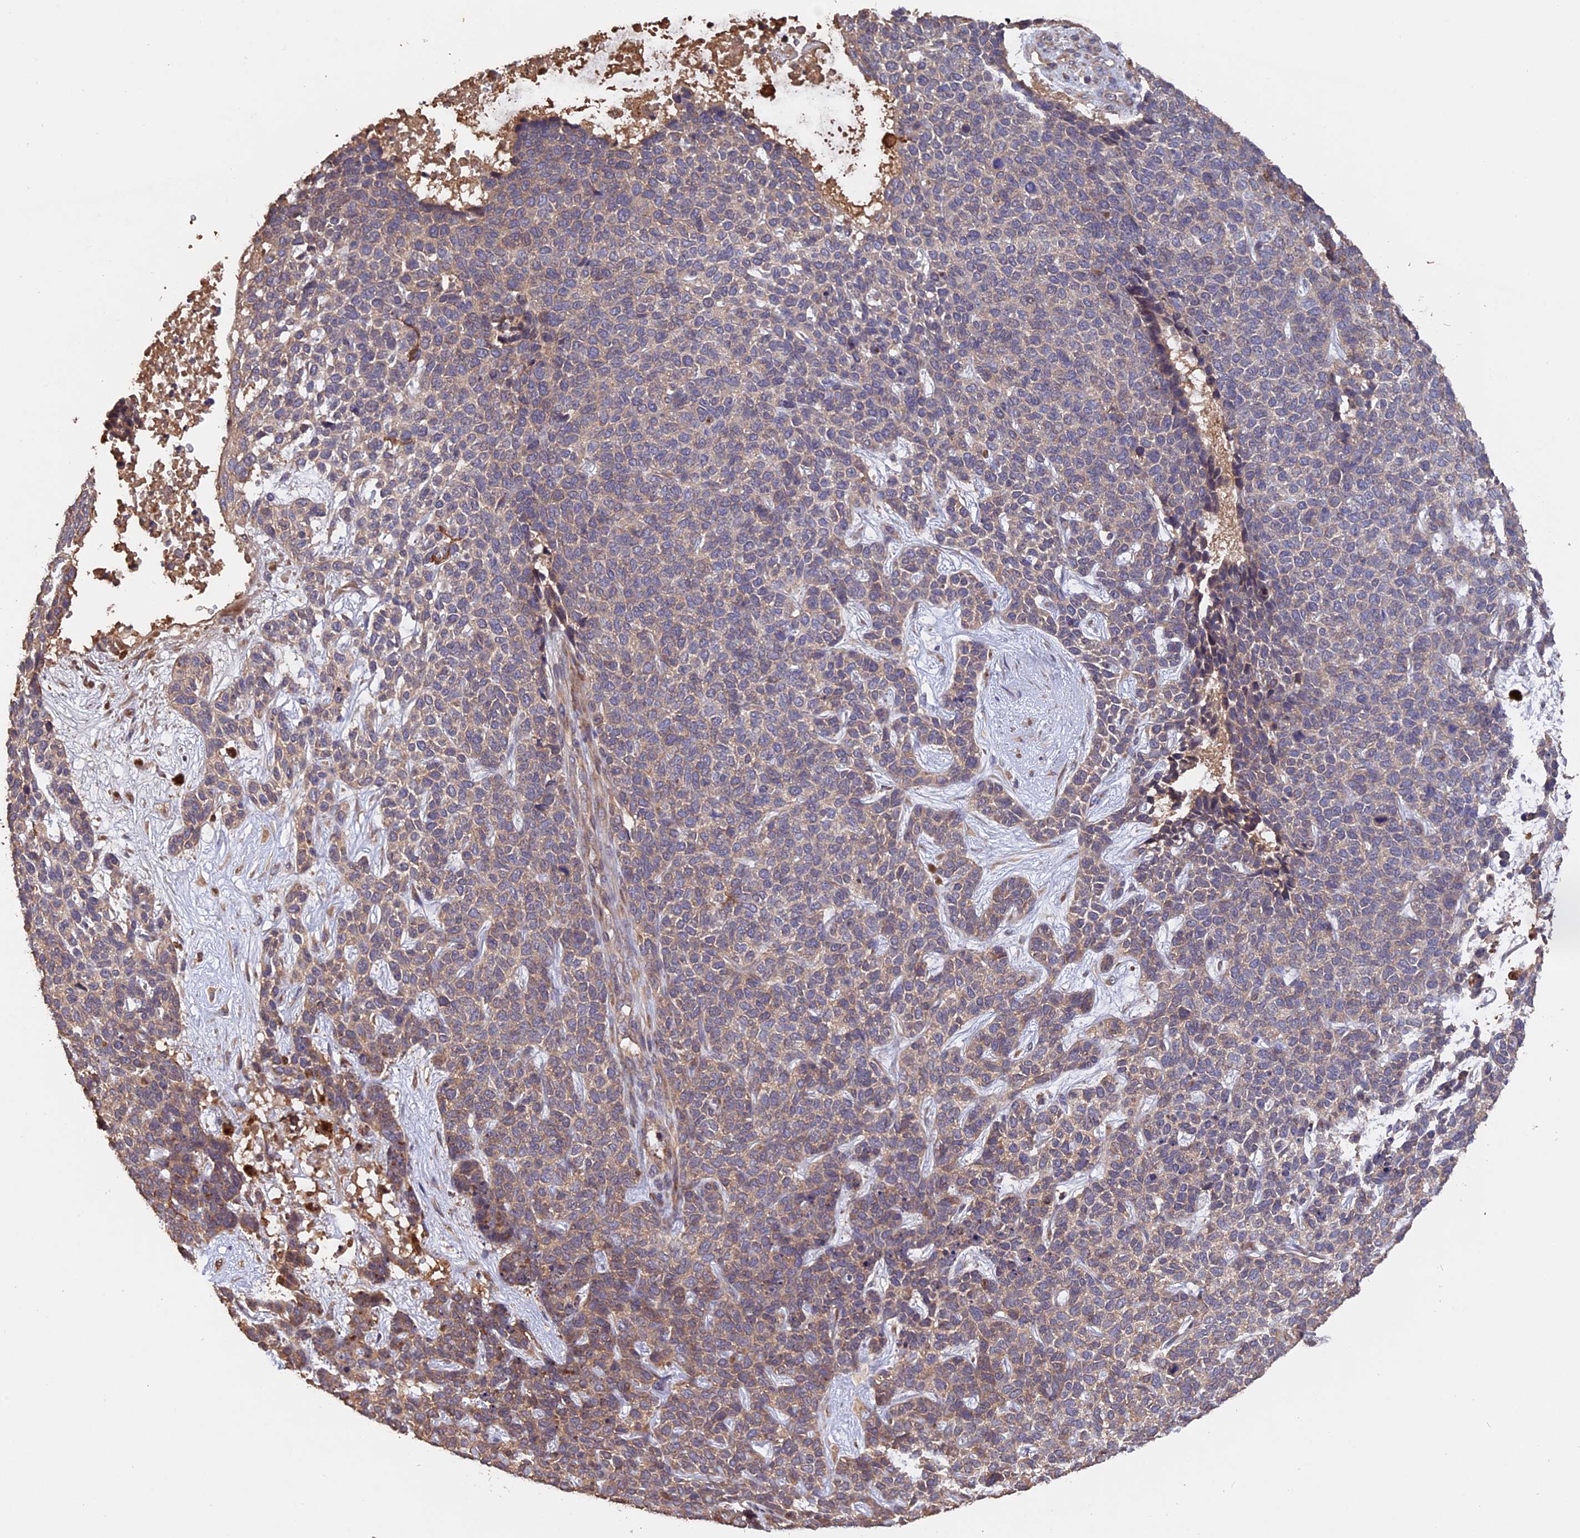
{"staining": {"intensity": "weak", "quantity": "<25%", "location": "cytoplasmic/membranous"}, "tissue": "skin cancer", "cell_type": "Tumor cells", "image_type": "cancer", "snomed": [{"axis": "morphology", "description": "Basal cell carcinoma"}, {"axis": "topography", "description": "Skin"}], "caption": "A photomicrograph of human skin cancer is negative for staining in tumor cells. The staining is performed using DAB (3,3'-diaminobenzidine) brown chromogen with nuclei counter-stained in using hematoxylin.", "gene": "RASAL1", "patient": {"sex": "female", "age": 84}}